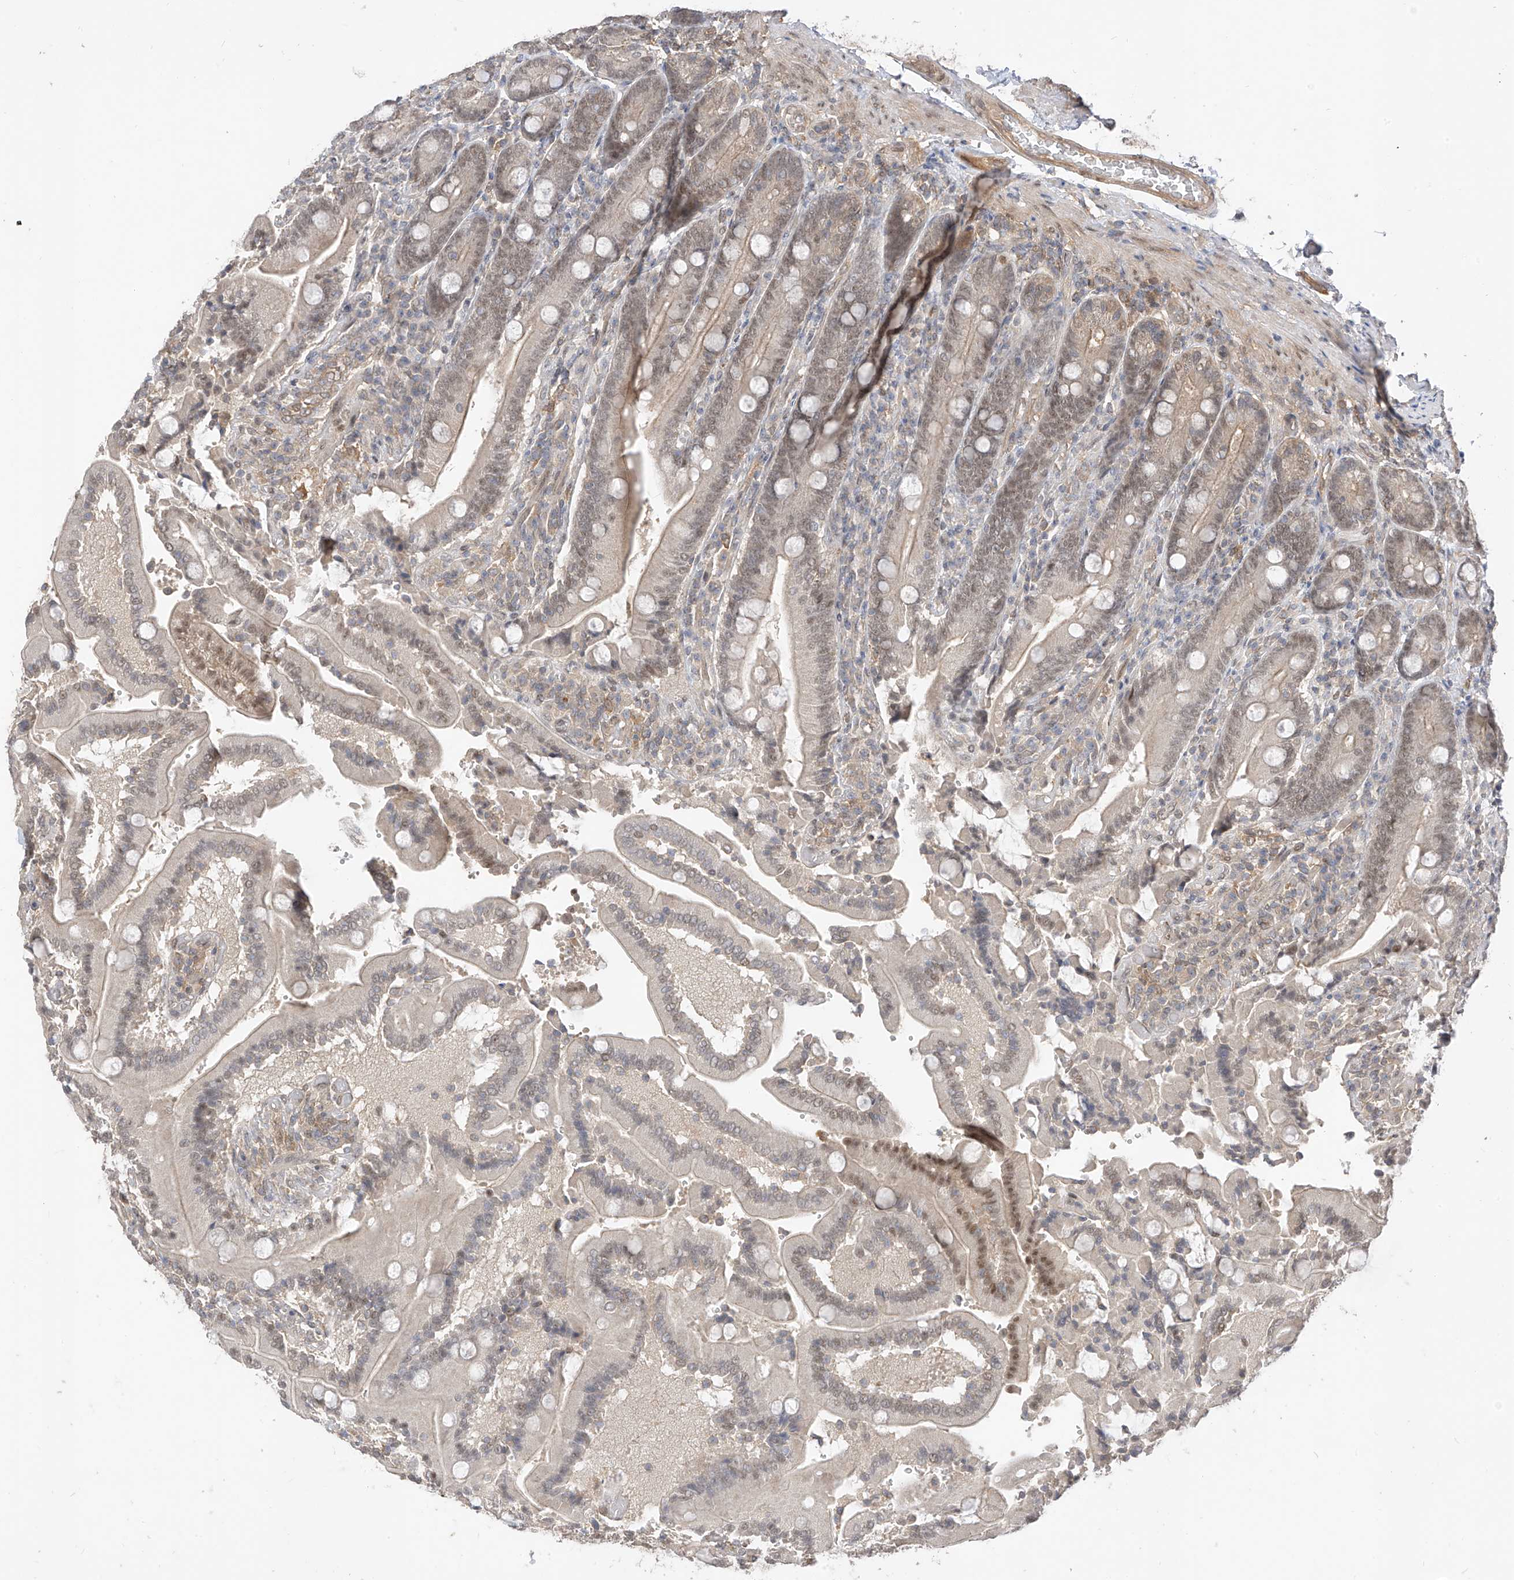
{"staining": {"intensity": "moderate", "quantity": "<25%", "location": "nuclear"}, "tissue": "duodenum", "cell_type": "Glandular cells", "image_type": "normal", "snomed": [{"axis": "morphology", "description": "Normal tissue, NOS"}, {"axis": "topography", "description": "Duodenum"}], "caption": "Immunohistochemistry of benign duodenum reveals low levels of moderate nuclear staining in about <25% of glandular cells. The protein of interest is shown in brown color, while the nuclei are stained blue.", "gene": "MRTFA", "patient": {"sex": "female", "age": 62}}